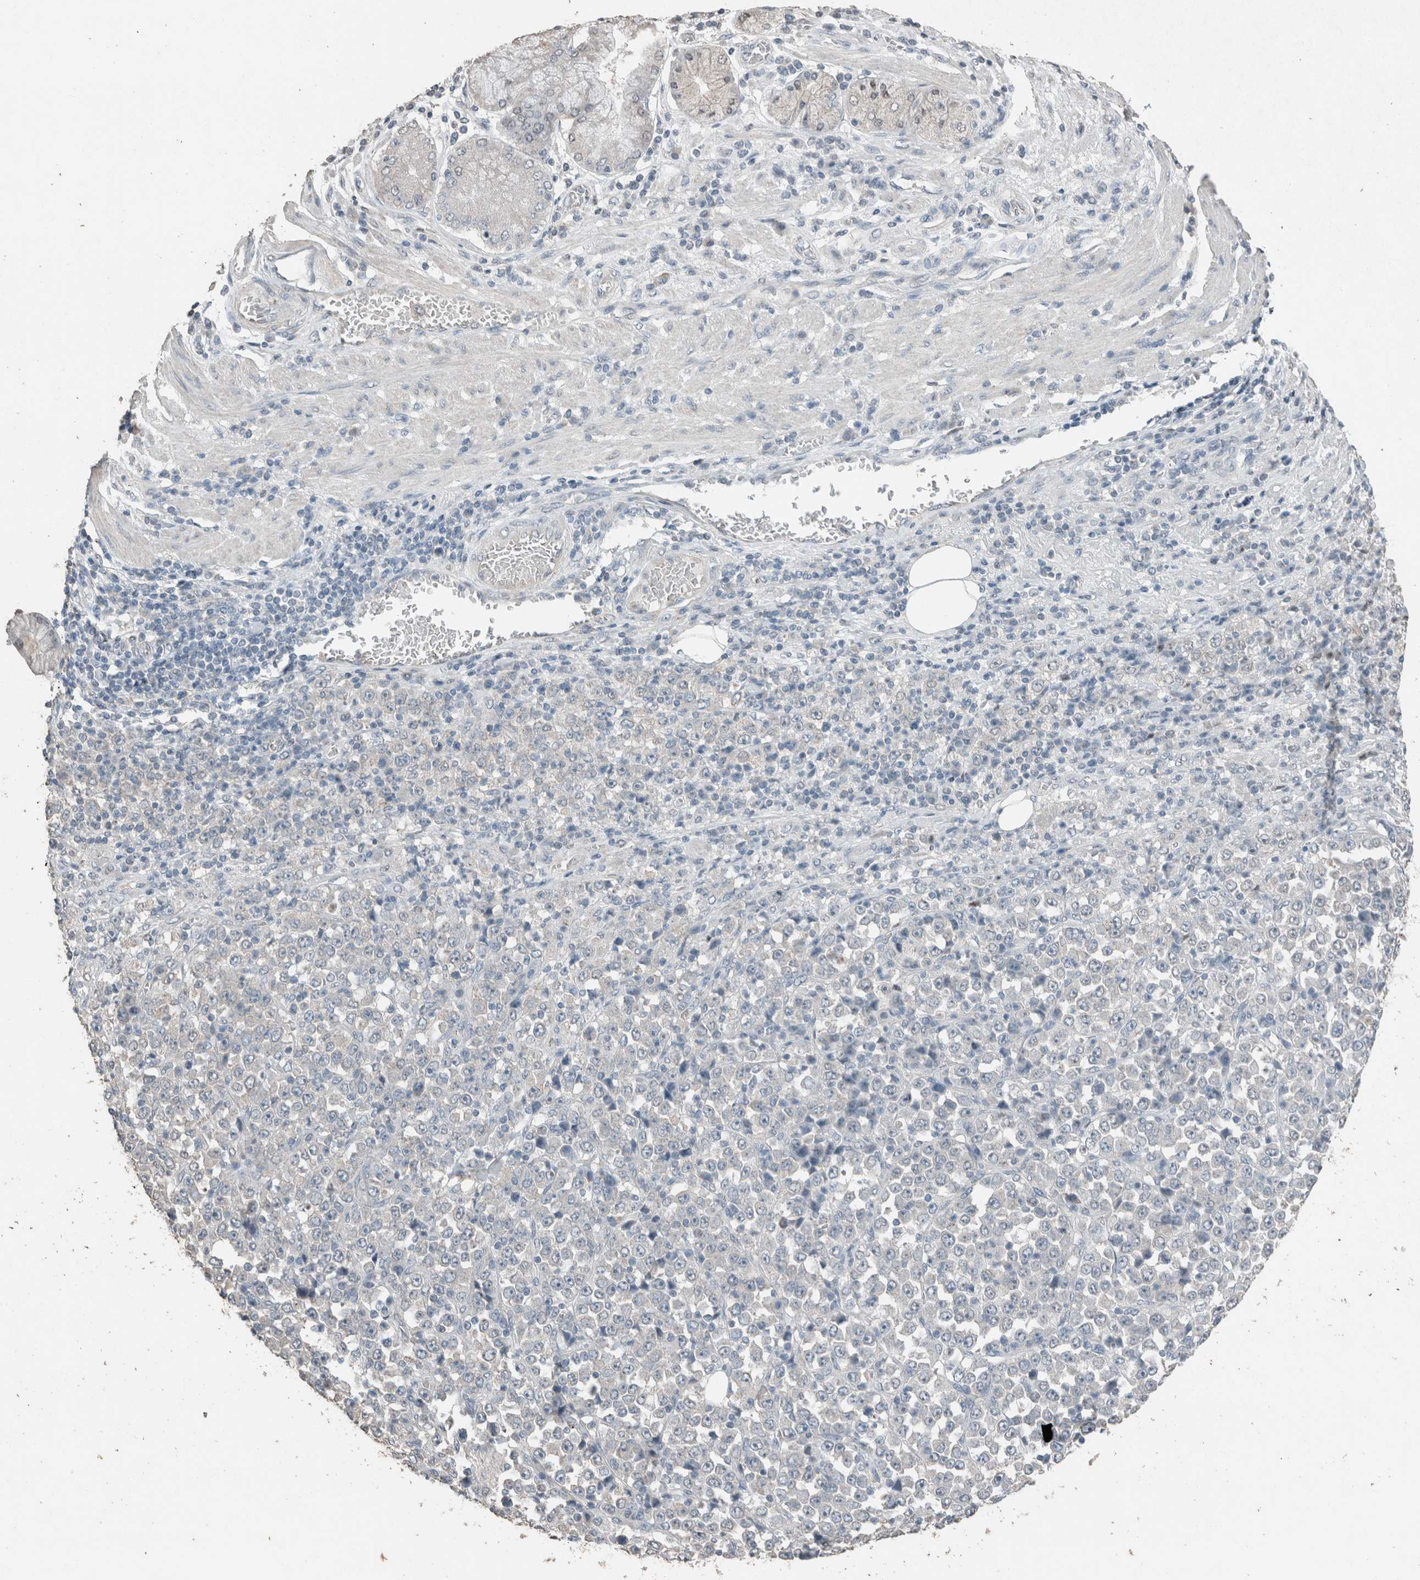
{"staining": {"intensity": "negative", "quantity": "none", "location": "none"}, "tissue": "stomach cancer", "cell_type": "Tumor cells", "image_type": "cancer", "snomed": [{"axis": "morphology", "description": "Normal tissue, NOS"}, {"axis": "morphology", "description": "Adenocarcinoma, NOS"}, {"axis": "topography", "description": "Stomach, upper"}, {"axis": "topography", "description": "Stomach"}], "caption": "Tumor cells are negative for brown protein staining in stomach adenocarcinoma.", "gene": "ACVR2B", "patient": {"sex": "male", "age": 59}}